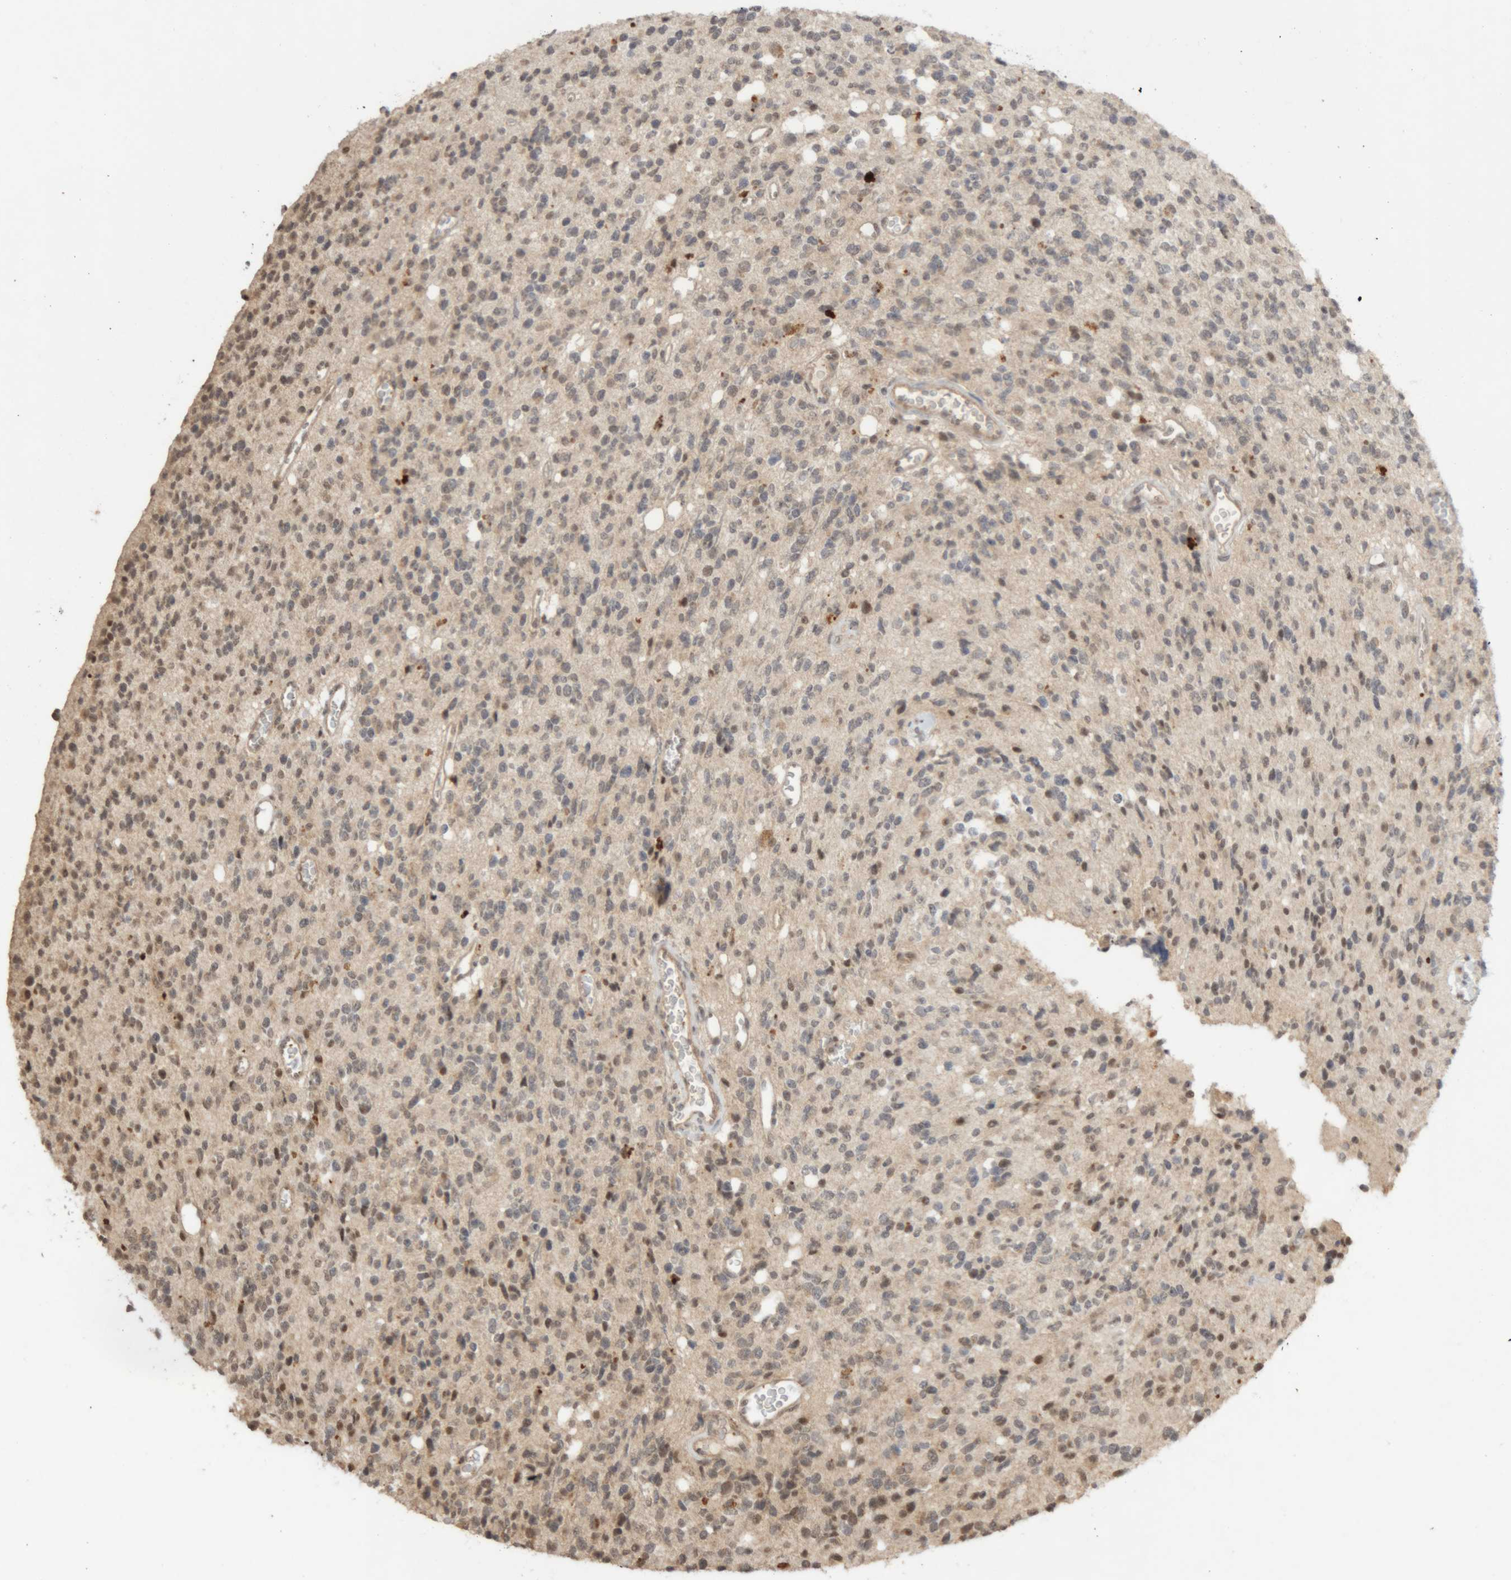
{"staining": {"intensity": "weak", "quantity": "25%-75%", "location": "nuclear"}, "tissue": "glioma", "cell_type": "Tumor cells", "image_type": "cancer", "snomed": [{"axis": "morphology", "description": "Glioma, malignant, High grade"}, {"axis": "topography", "description": "Brain"}], "caption": "A micrograph of glioma stained for a protein demonstrates weak nuclear brown staining in tumor cells. (brown staining indicates protein expression, while blue staining denotes nuclei).", "gene": "KEAP1", "patient": {"sex": "male", "age": 34}}